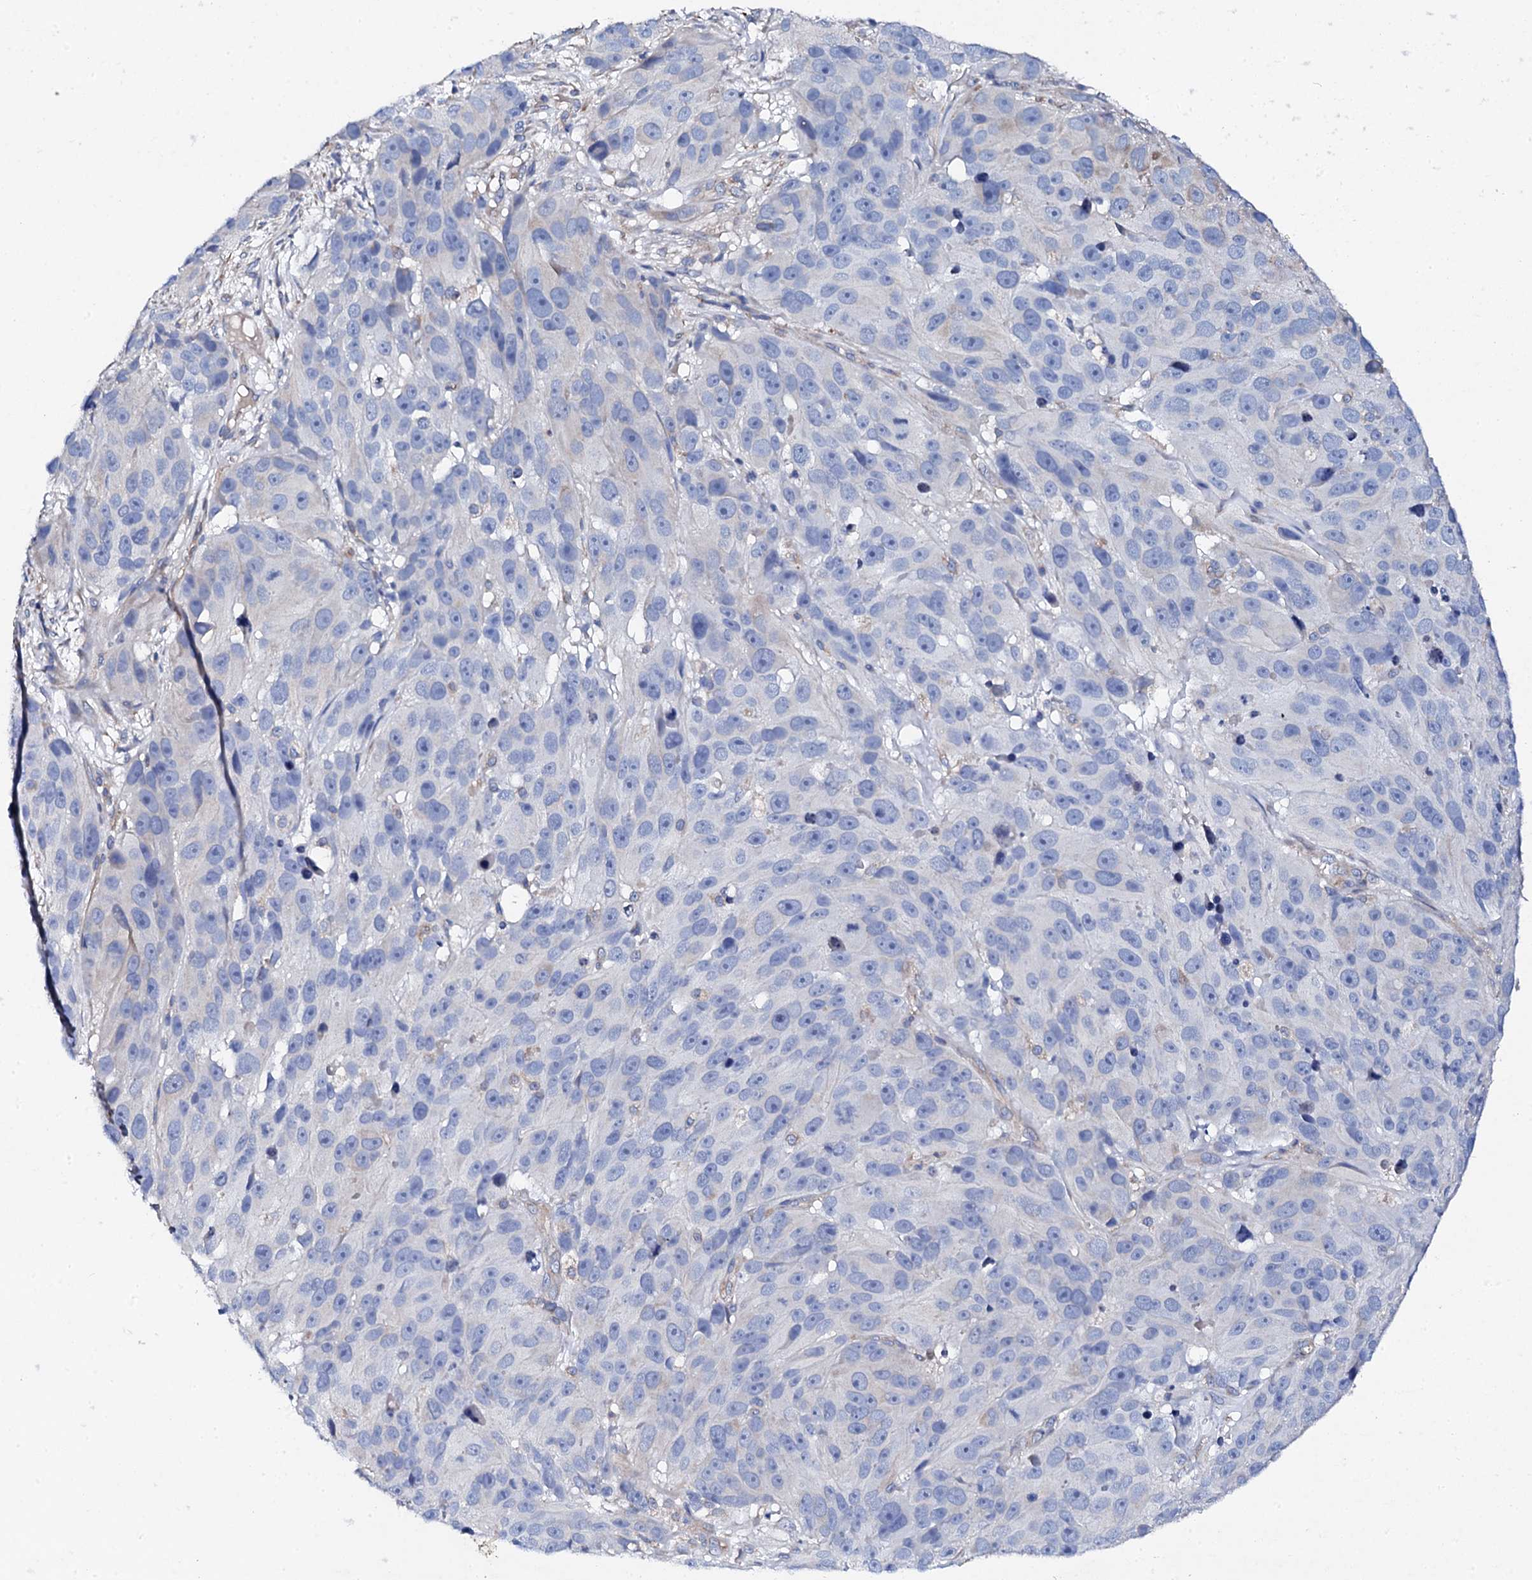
{"staining": {"intensity": "negative", "quantity": "none", "location": "none"}, "tissue": "melanoma", "cell_type": "Tumor cells", "image_type": "cancer", "snomed": [{"axis": "morphology", "description": "Malignant melanoma, NOS"}, {"axis": "topography", "description": "Skin"}], "caption": "Melanoma stained for a protein using immunohistochemistry (IHC) shows no expression tumor cells.", "gene": "KLHL32", "patient": {"sex": "male", "age": 84}}